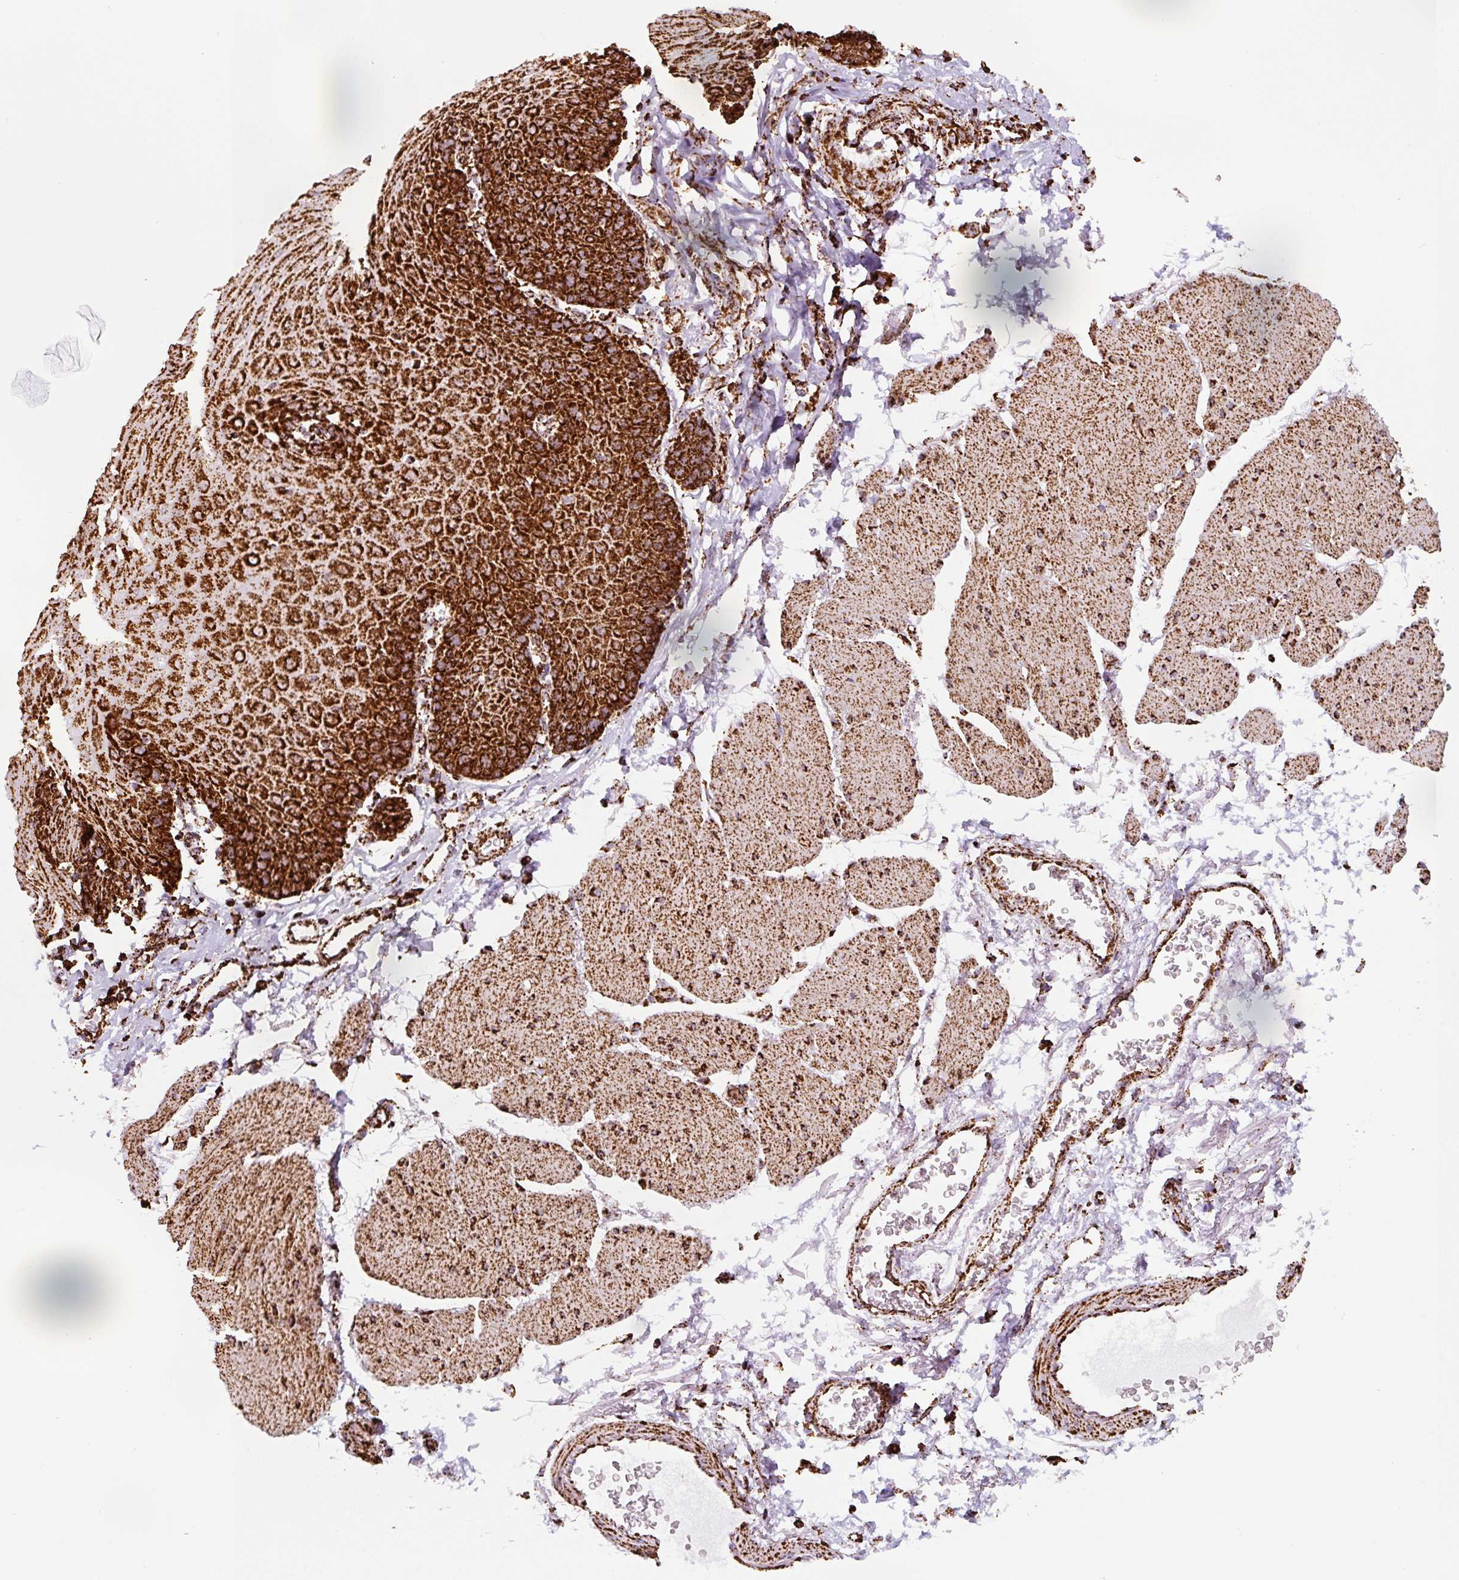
{"staining": {"intensity": "strong", "quantity": ">75%", "location": "cytoplasmic/membranous"}, "tissue": "esophagus", "cell_type": "Squamous epithelial cells", "image_type": "normal", "snomed": [{"axis": "morphology", "description": "Normal tissue, NOS"}, {"axis": "topography", "description": "Esophagus"}], "caption": "Immunohistochemistry histopathology image of benign esophagus: esophagus stained using immunohistochemistry (IHC) displays high levels of strong protein expression localized specifically in the cytoplasmic/membranous of squamous epithelial cells, appearing as a cytoplasmic/membranous brown color.", "gene": "ATP5F1A", "patient": {"sex": "female", "age": 81}}